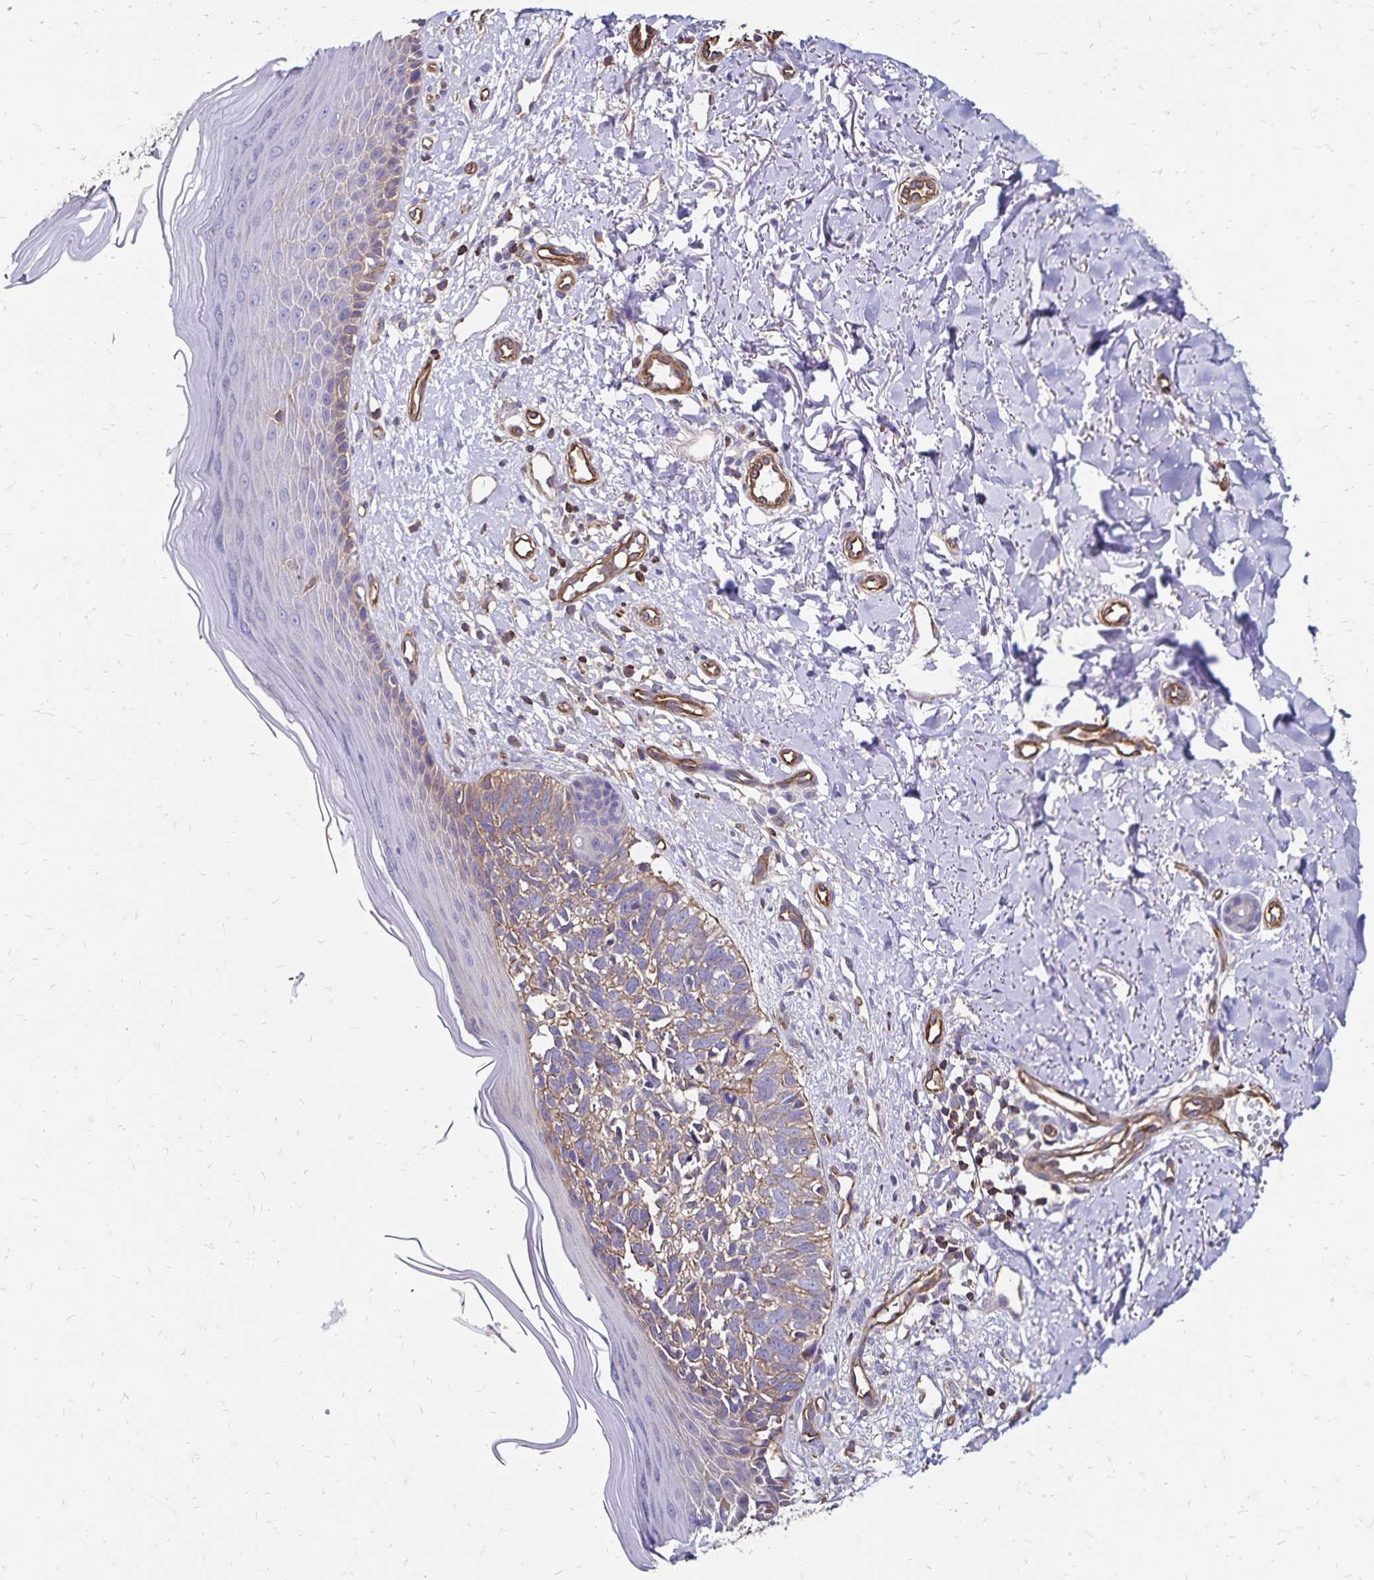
{"staining": {"intensity": "weak", "quantity": ">75%", "location": "cytoplasmic/membranous"}, "tissue": "skin cancer", "cell_type": "Tumor cells", "image_type": "cancer", "snomed": [{"axis": "morphology", "description": "Basal cell carcinoma"}, {"axis": "topography", "description": "Skin"}], "caption": "Skin cancer (basal cell carcinoma) stained with a brown dye reveals weak cytoplasmic/membranous positive staining in approximately >75% of tumor cells.", "gene": "RPRML", "patient": {"sex": "female", "age": 45}}